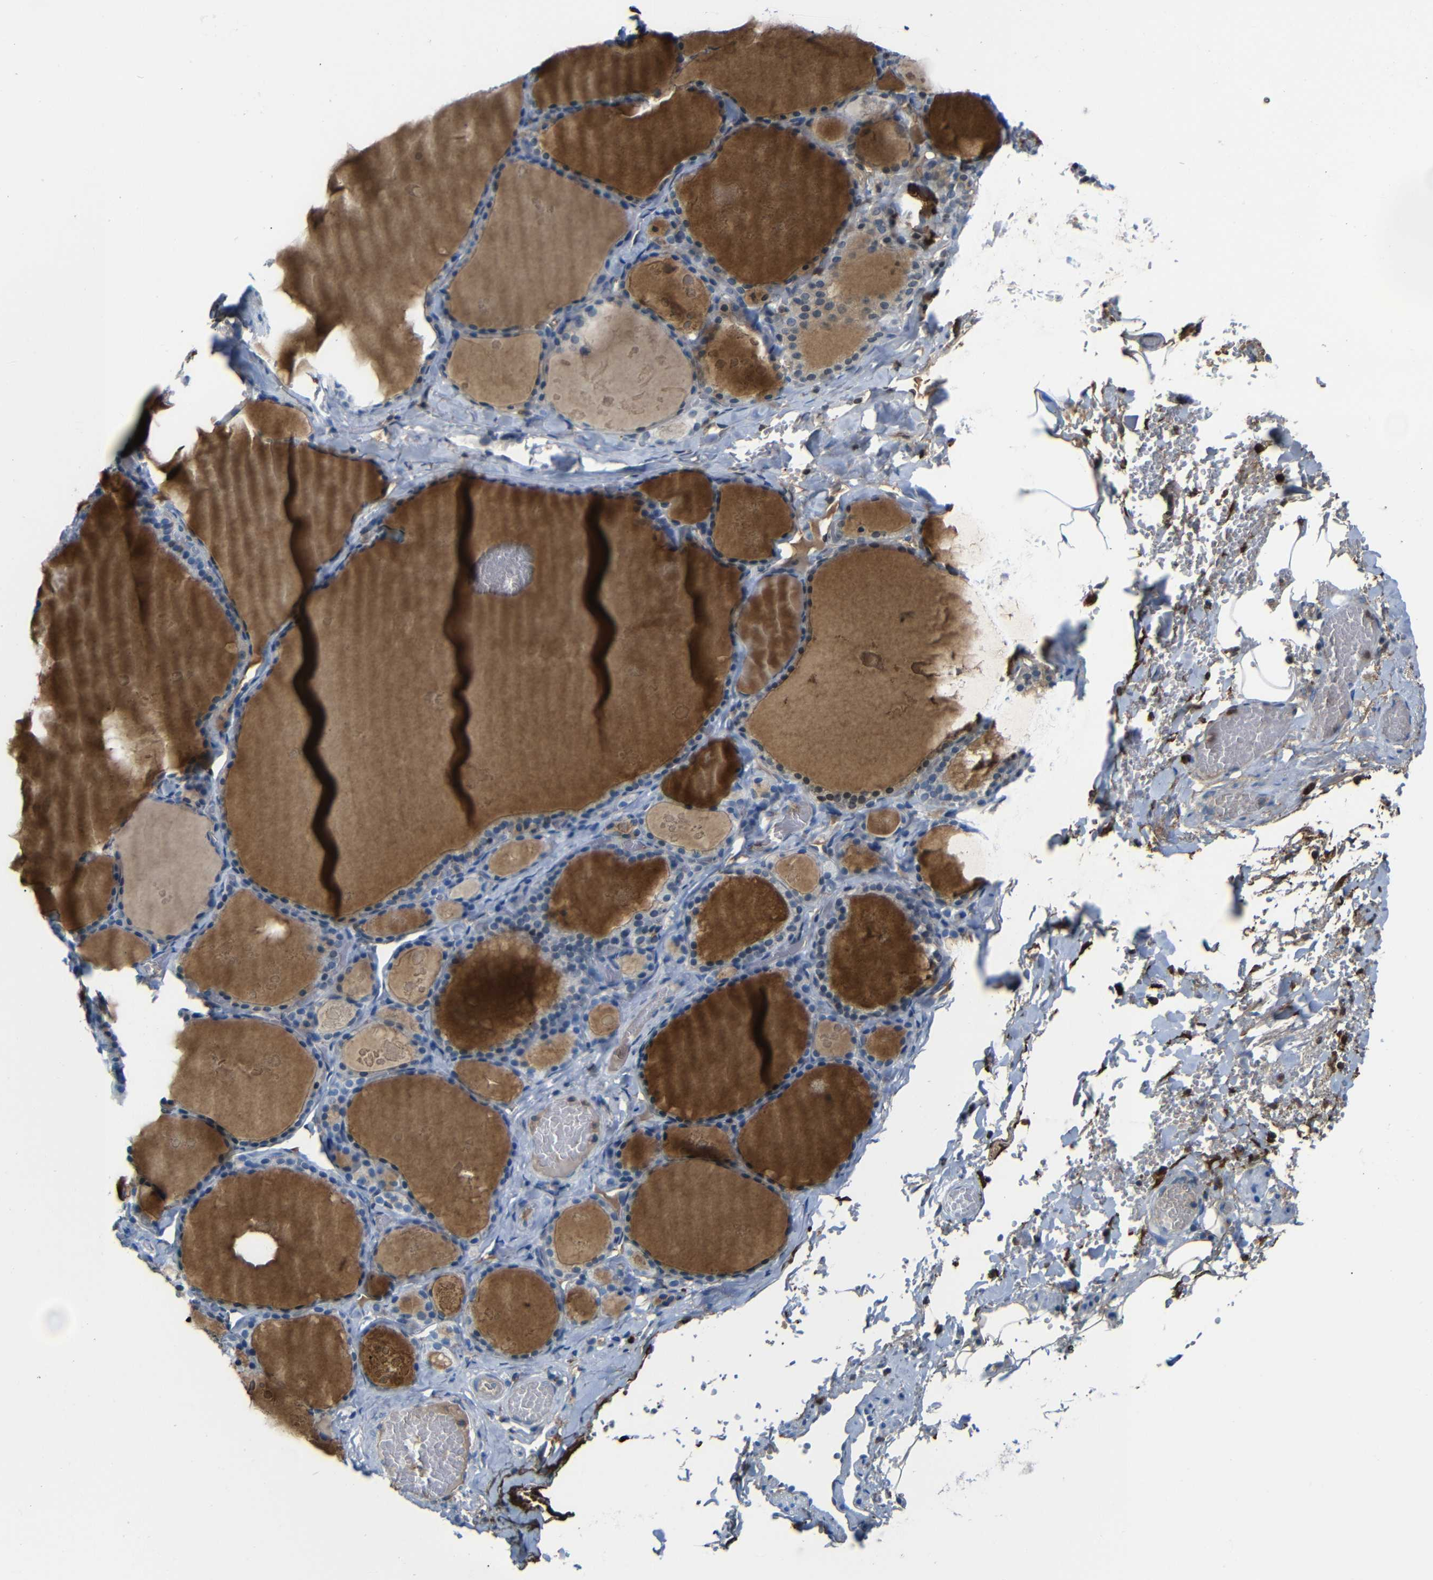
{"staining": {"intensity": "negative", "quantity": "none", "location": "none"}, "tissue": "thyroid gland", "cell_type": "Glandular cells", "image_type": "normal", "snomed": [{"axis": "morphology", "description": "Normal tissue, NOS"}, {"axis": "topography", "description": "Thyroid gland"}], "caption": "Histopathology image shows no protein expression in glandular cells of unremarkable thyroid gland.", "gene": "SERPINA1", "patient": {"sex": "male", "age": 56}}